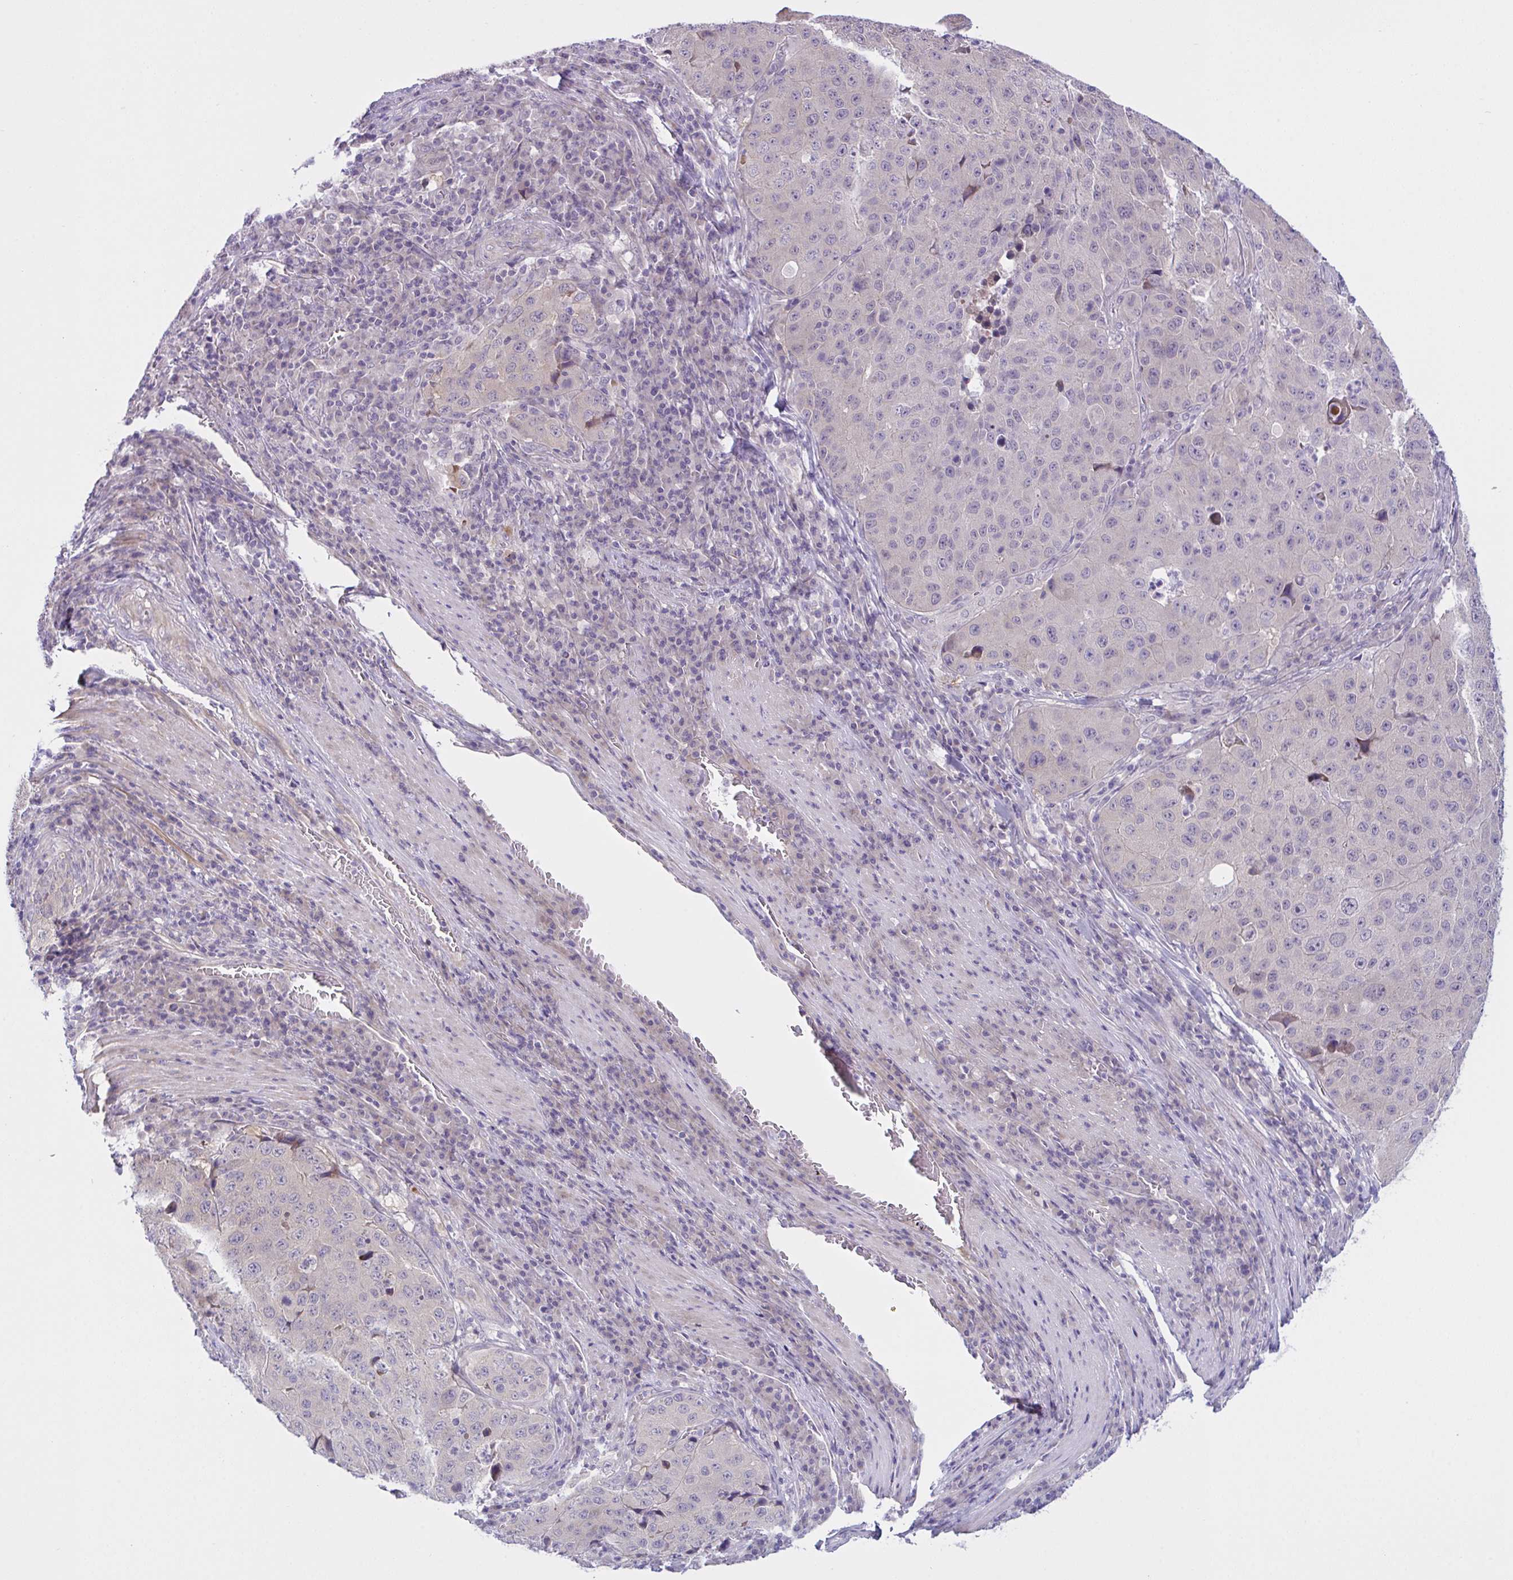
{"staining": {"intensity": "negative", "quantity": "none", "location": "none"}, "tissue": "stomach cancer", "cell_type": "Tumor cells", "image_type": "cancer", "snomed": [{"axis": "morphology", "description": "Adenocarcinoma, NOS"}, {"axis": "topography", "description": "Stomach"}], "caption": "The micrograph exhibits no significant expression in tumor cells of adenocarcinoma (stomach).", "gene": "SYNPO2L", "patient": {"sex": "male", "age": 71}}